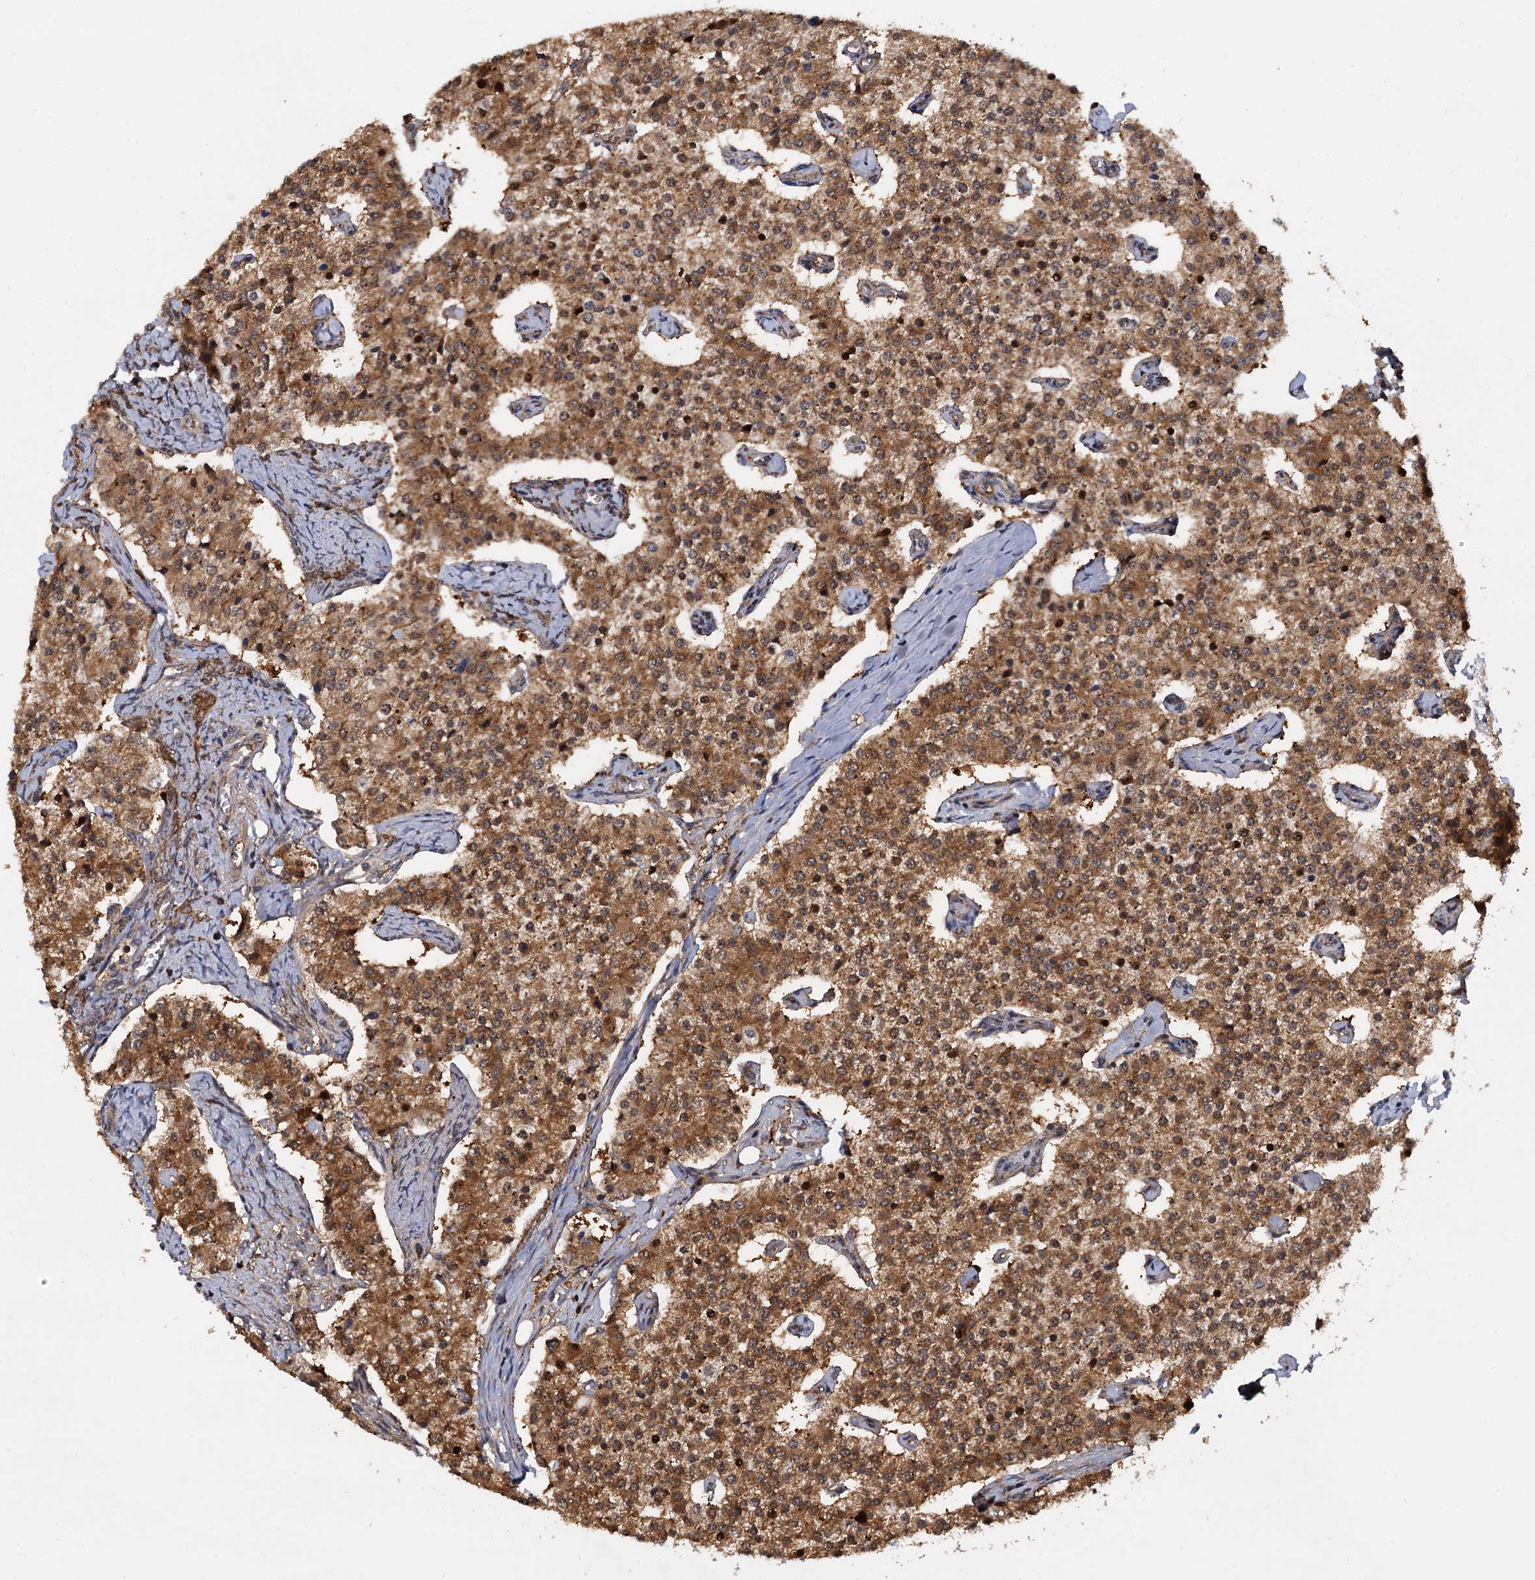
{"staining": {"intensity": "moderate", "quantity": ">75%", "location": "cytoplasmic/membranous,nuclear"}, "tissue": "carcinoid", "cell_type": "Tumor cells", "image_type": "cancer", "snomed": [{"axis": "morphology", "description": "Carcinoid, malignant, NOS"}, {"axis": "topography", "description": "Colon"}], "caption": "Malignant carcinoid stained with a protein marker exhibits moderate staining in tumor cells.", "gene": "SELENOP", "patient": {"sex": "female", "age": 52}}